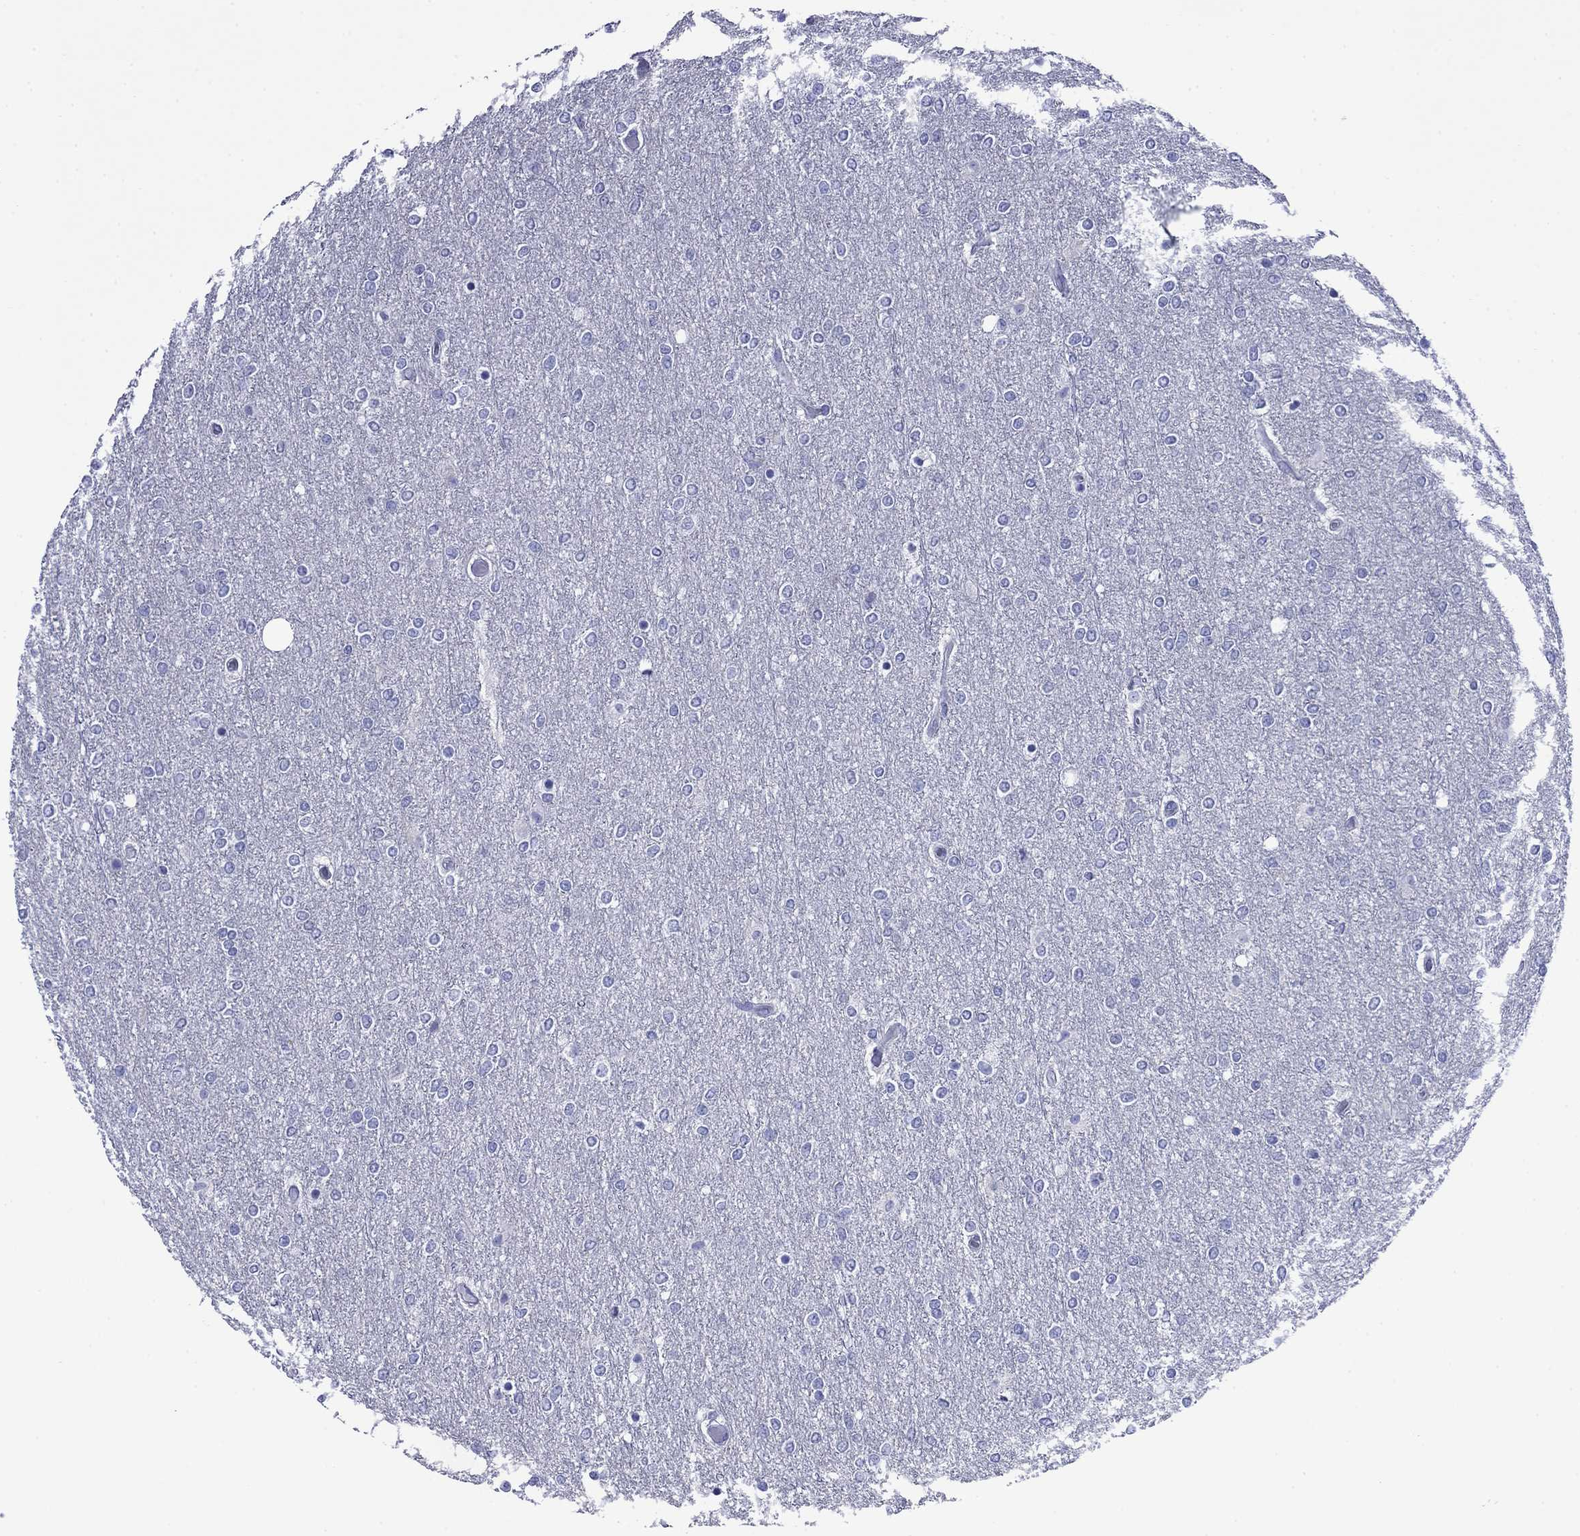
{"staining": {"intensity": "negative", "quantity": "none", "location": "none"}, "tissue": "glioma", "cell_type": "Tumor cells", "image_type": "cancer", "snomed": [{"axis": "morphology", "description": "Glioma, malignant, High grade"}, {"axis": "topography", "description": "Brain"}], "caption": "Tumor cells show no significant positivity in glioma. (DAB (3,3'-diaminobenzidine) IHC with hematoxylin counter stain).", "gene": "GIP", "patient": {"sex": "female", "age": 61}}